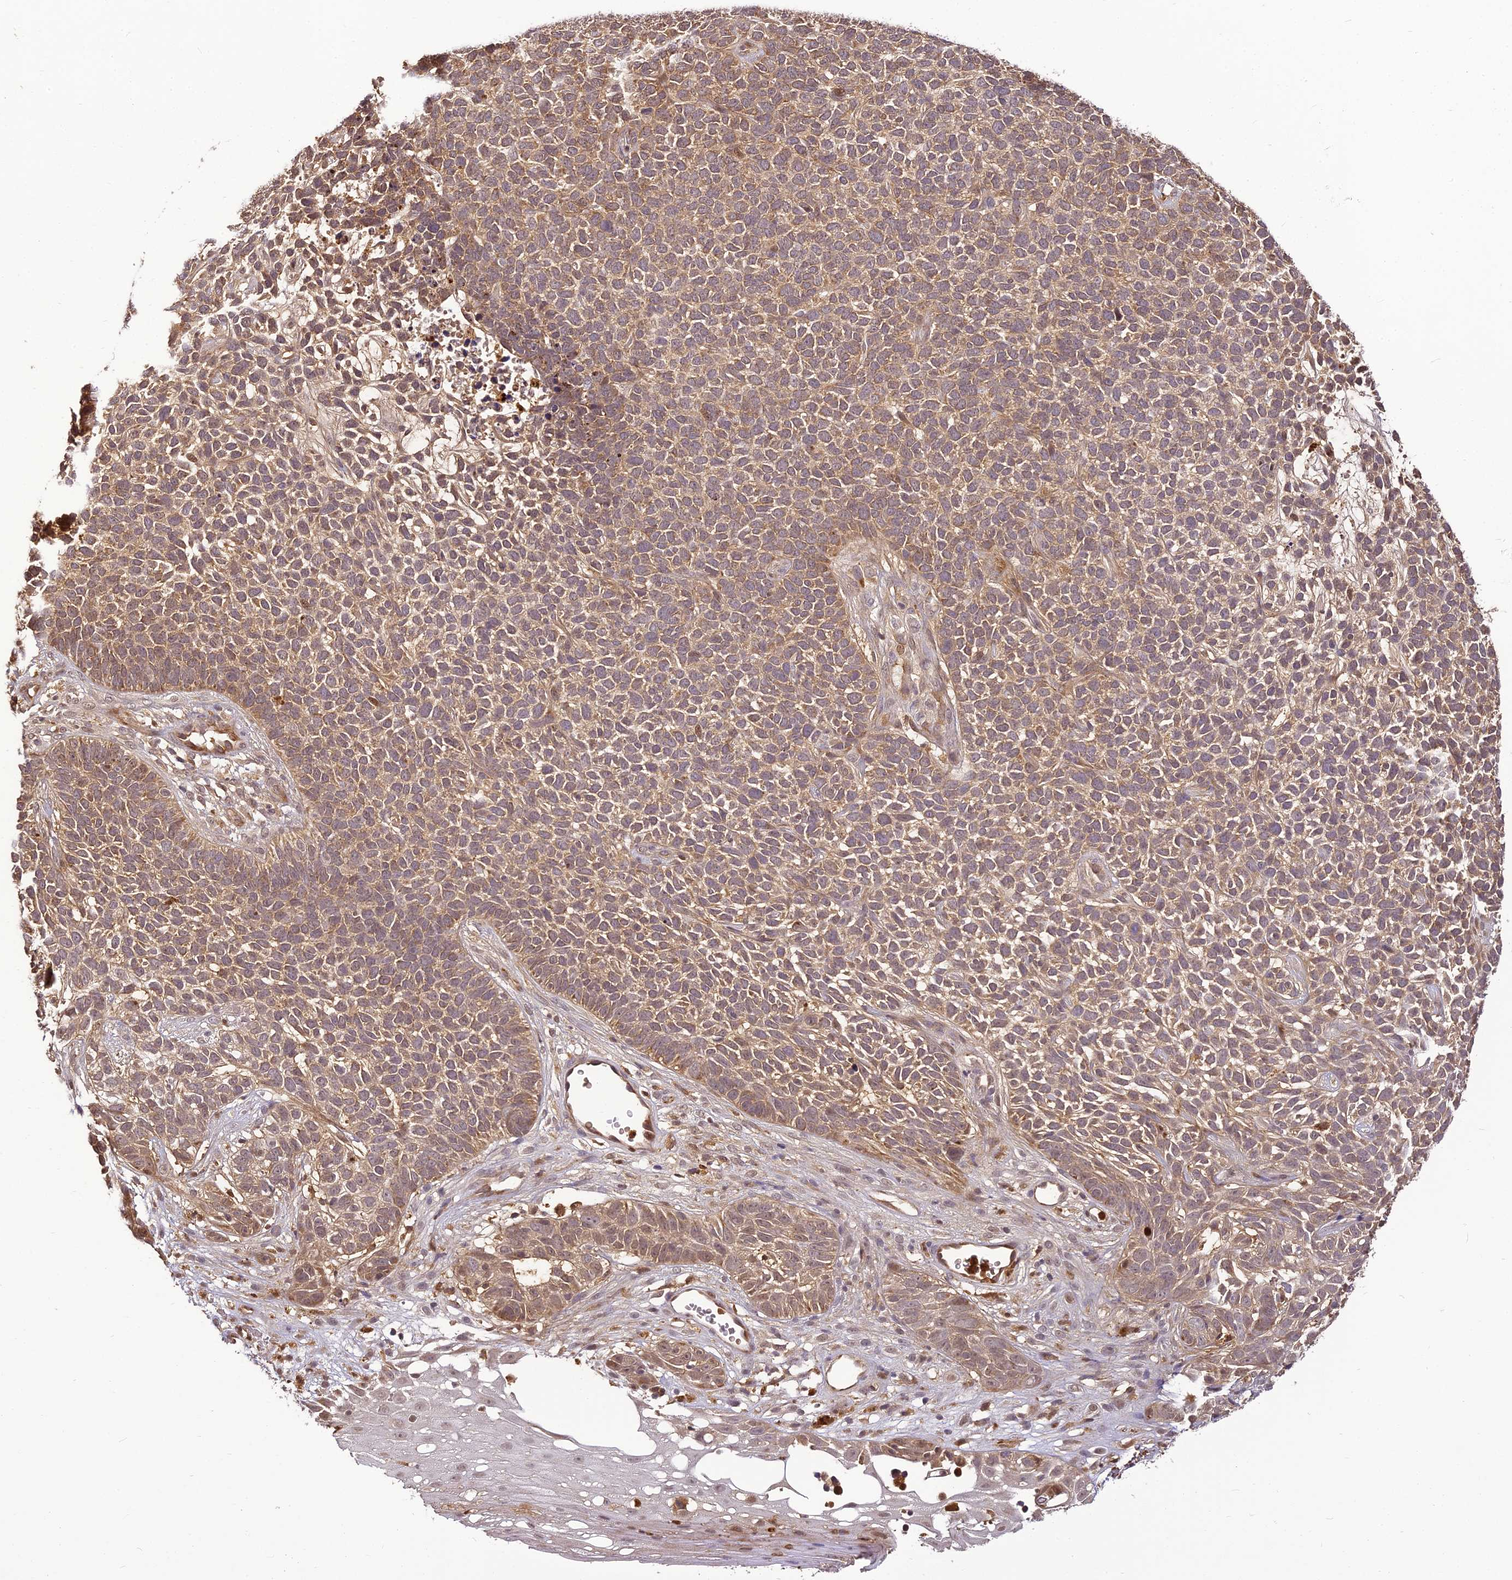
{"staining": {"intensity": "weak", "quantity": "25%-75%", "location": "cytoplasmic/membranous"}, "tissue": "skin cancer", "cell_type": "Tumor cells", "image_type": "cancer", "snomed": [{"axis": "morphology", "description": "Basal cell carcinoma"}, {"axis": "topography", "description": "Skin"}], "caption": "Protein expression analysis of skin cancer exhibits weak cytoplasmic/membranous staining in approximately 25%-75% of tumor cells.", "gene": "BCDIN3D", "patient": {"sex": "female", "age": 84}}